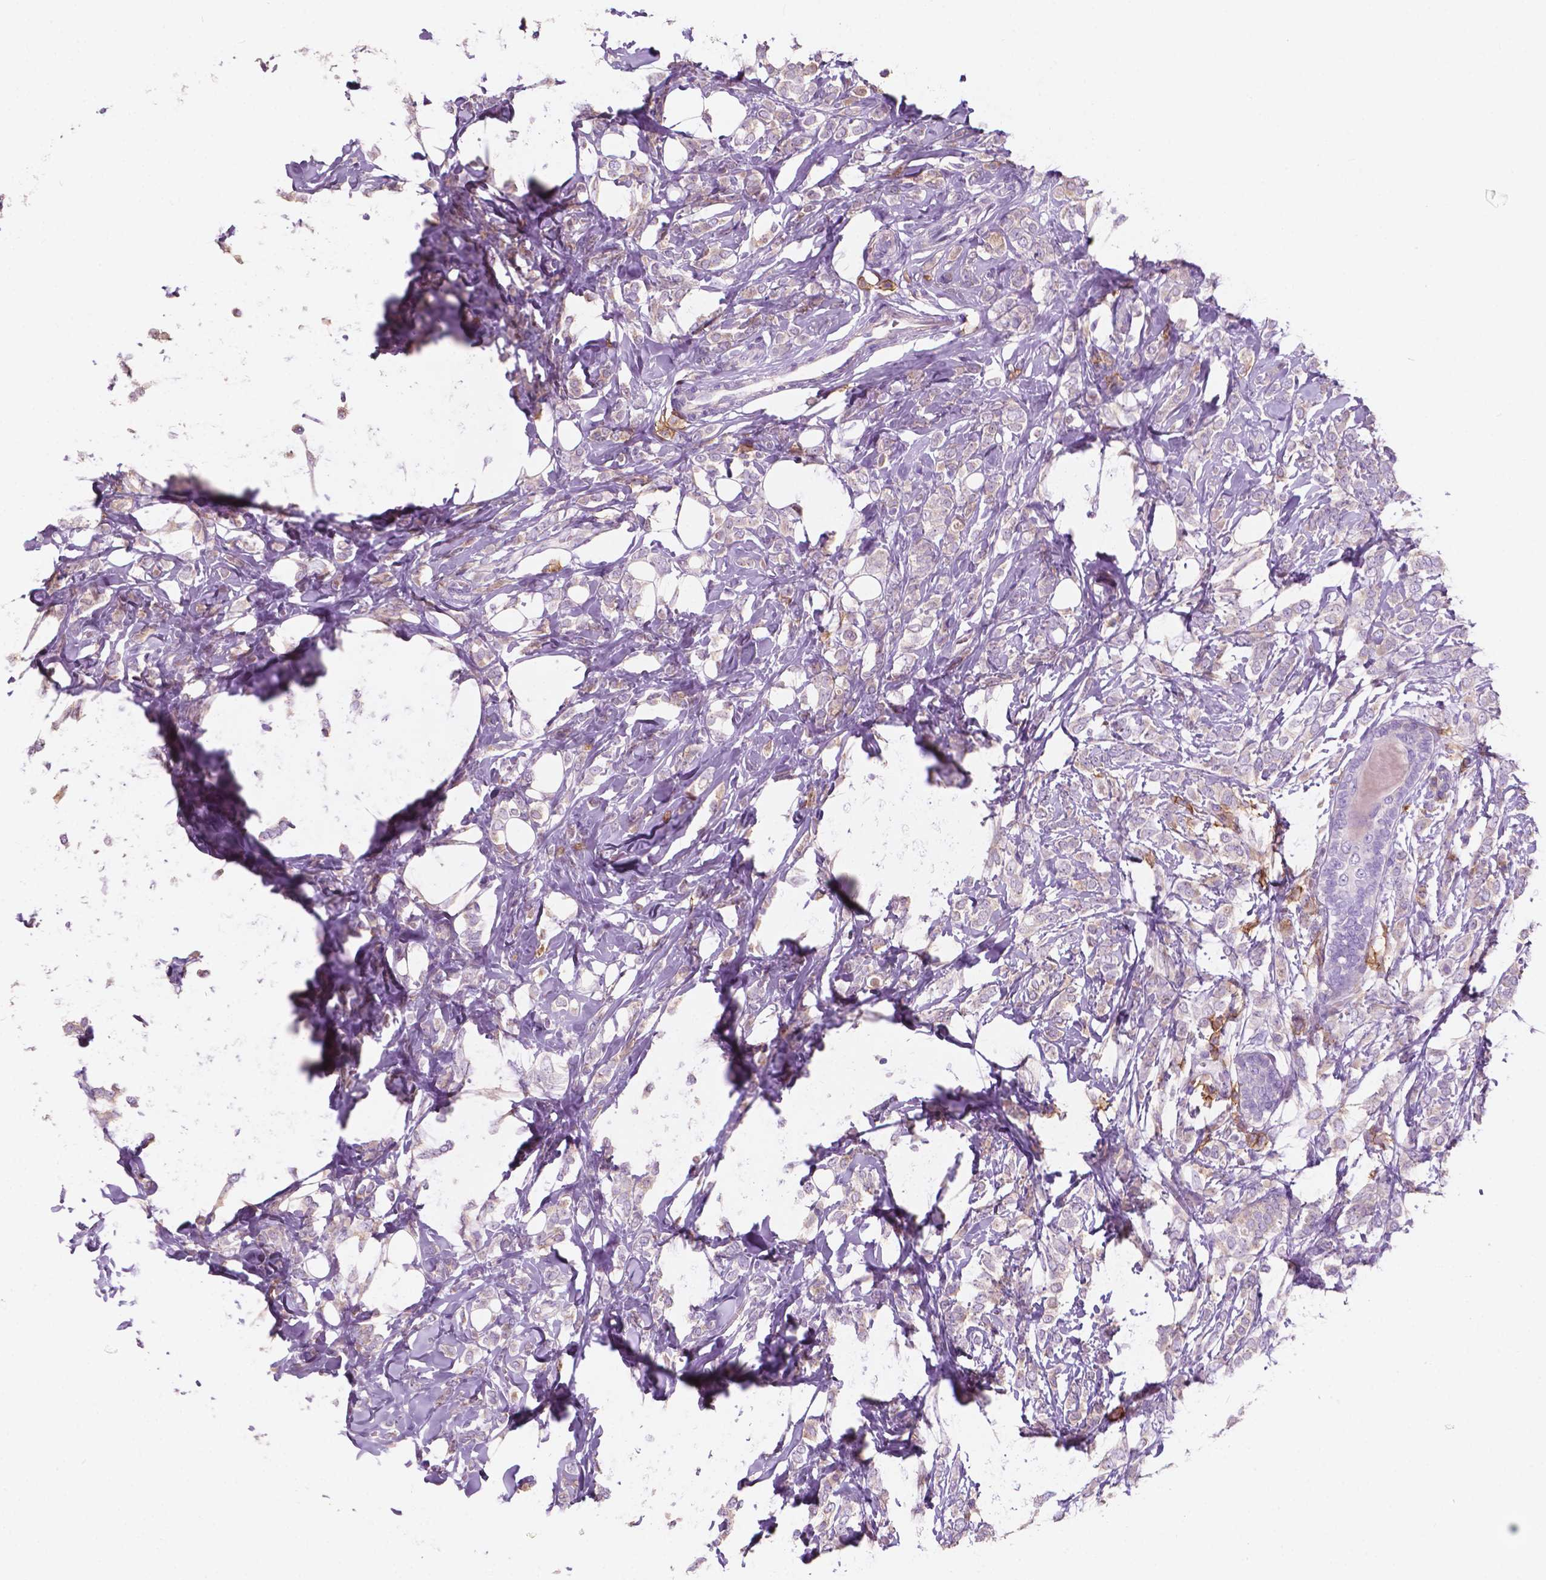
{"staining": {"intensity": "negative", "quantity": "none", "location": "none"}, "tissue": "breast cancer", "cell_type": "Tumor cells", "image_type": "cancer", "snomed": [{"axis": "morphology", "description": "Lobular carcinoma"}, {"axis": "topography", "description": "Breast"}], "caption": "Immunohistochemical staining of human breast lobular carcinoma demonstrates no significant staining in tumor cells.", "gene": "SEMA4A", "patient": {"sex": "female", "age": 49}}